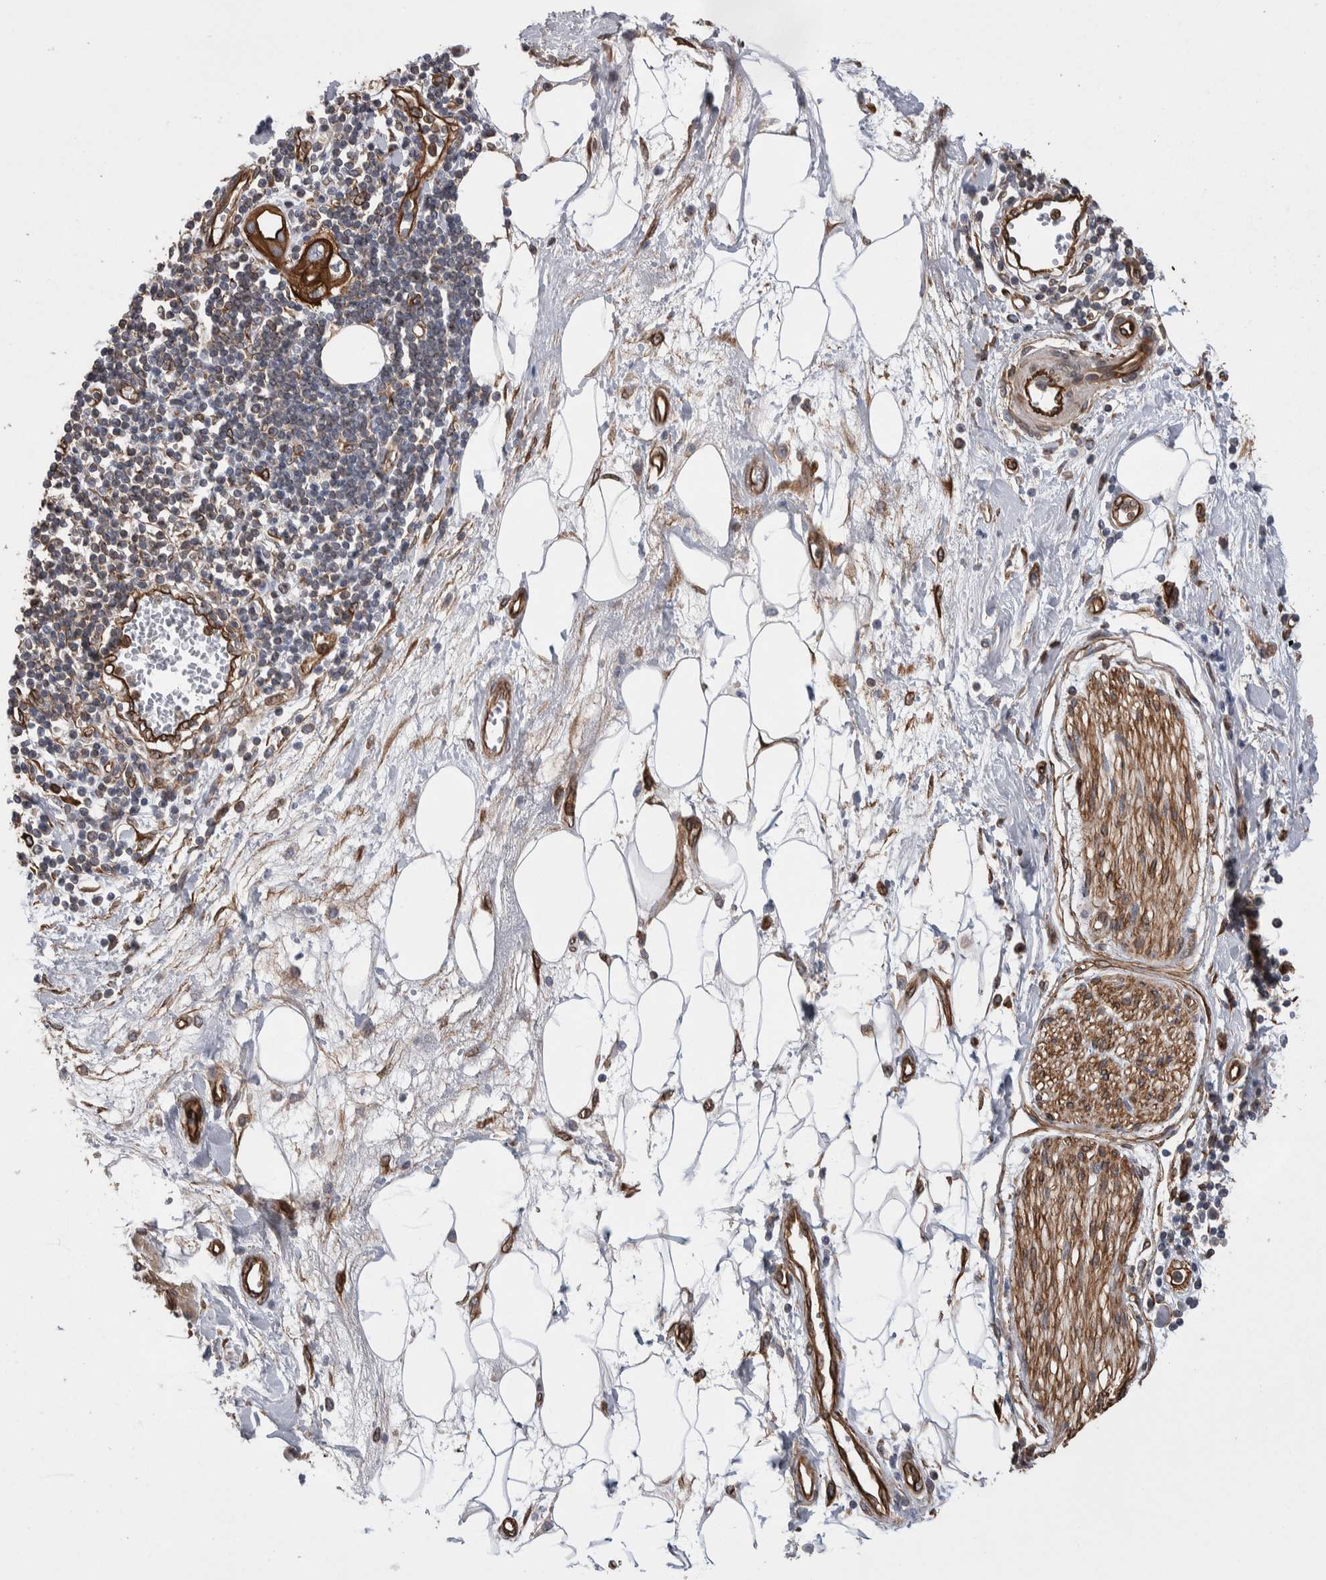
{"staining": {"intensity": "strong", "quantity": ">75%", "location": "cytoplasmic/membranous"}, "tissue": "pancreatic cancer", "cell_type": "Tumor cells", "image_type": "cancer", "snomed": [{"axis": "morphology", "description": "Adenocarcinoma, NOS"}, {"axis": "topography", "description": "Pancreas"}], "caption": "Pancreatic cancer stained for a protein displays strong cytoplasmic/membranous positivity in tumor cells. (brown staining indicates protein expression, while blue staining denotes nuclei).", "gene": "KIF12", "patient": {"sex": "male", "age": 59}}